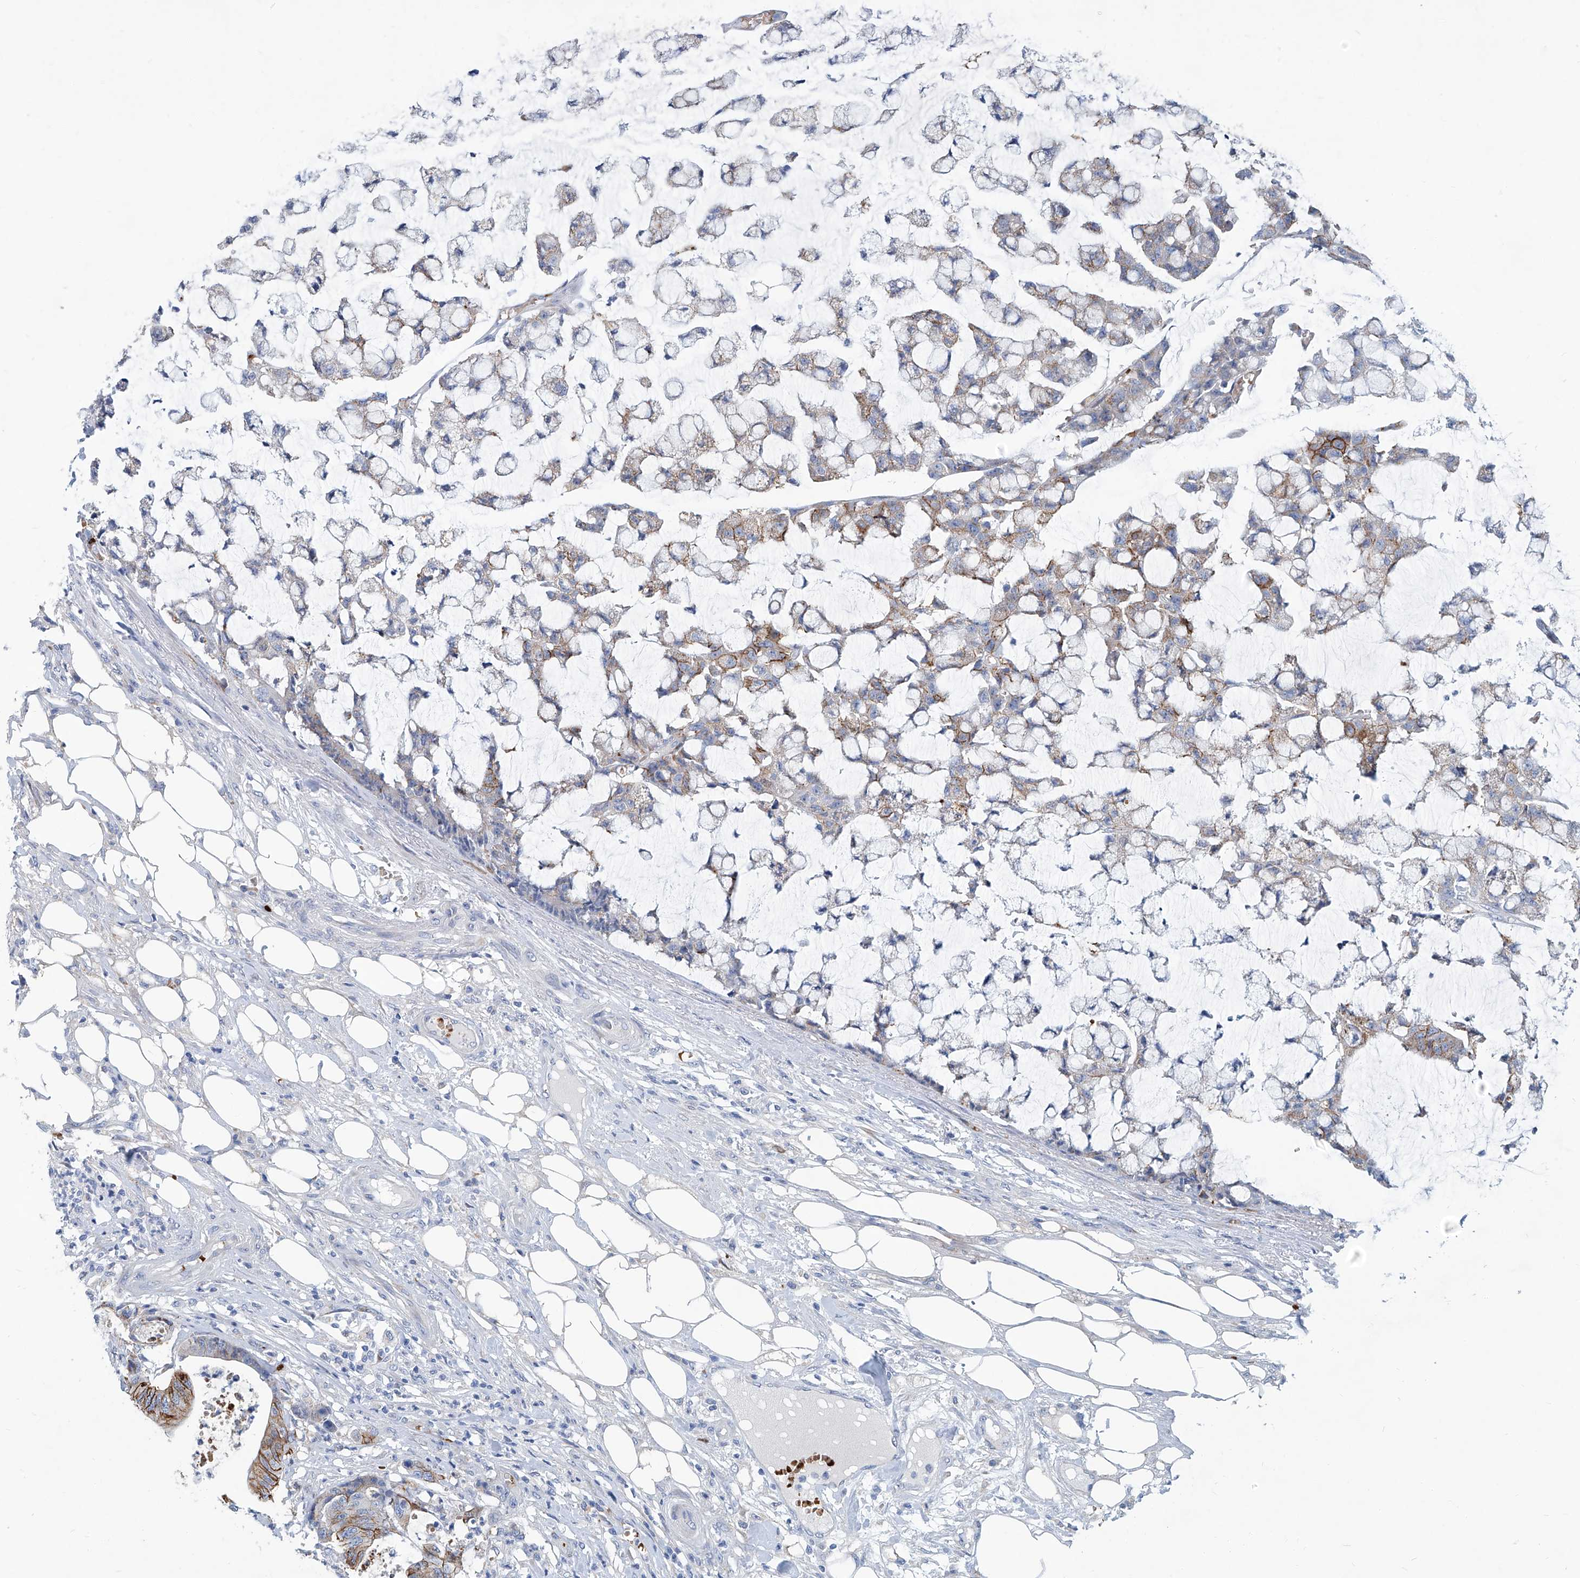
{"staining": {"intensity": "moderate", "quantity": "<25%", "location": "cytoplasmic/membranous"}, "tissue": "colorectal cancer", "cell_type": "Tumor cells", "image_type": "cancer", "snomed": [{"axis": "morphology", "description": "Adenocarcinoma, NOS"}, {"axis": "topography", "description": "Colon"}], "caption": "Immunohistochemical staining of adenocarcinoma (colorectal) exhibits moderate cytoplasmic/membranous protein positivity in approximately <25% of tumor cells.", "gene": "FPR2", "patient": {"sex": "female", "age": 84}}